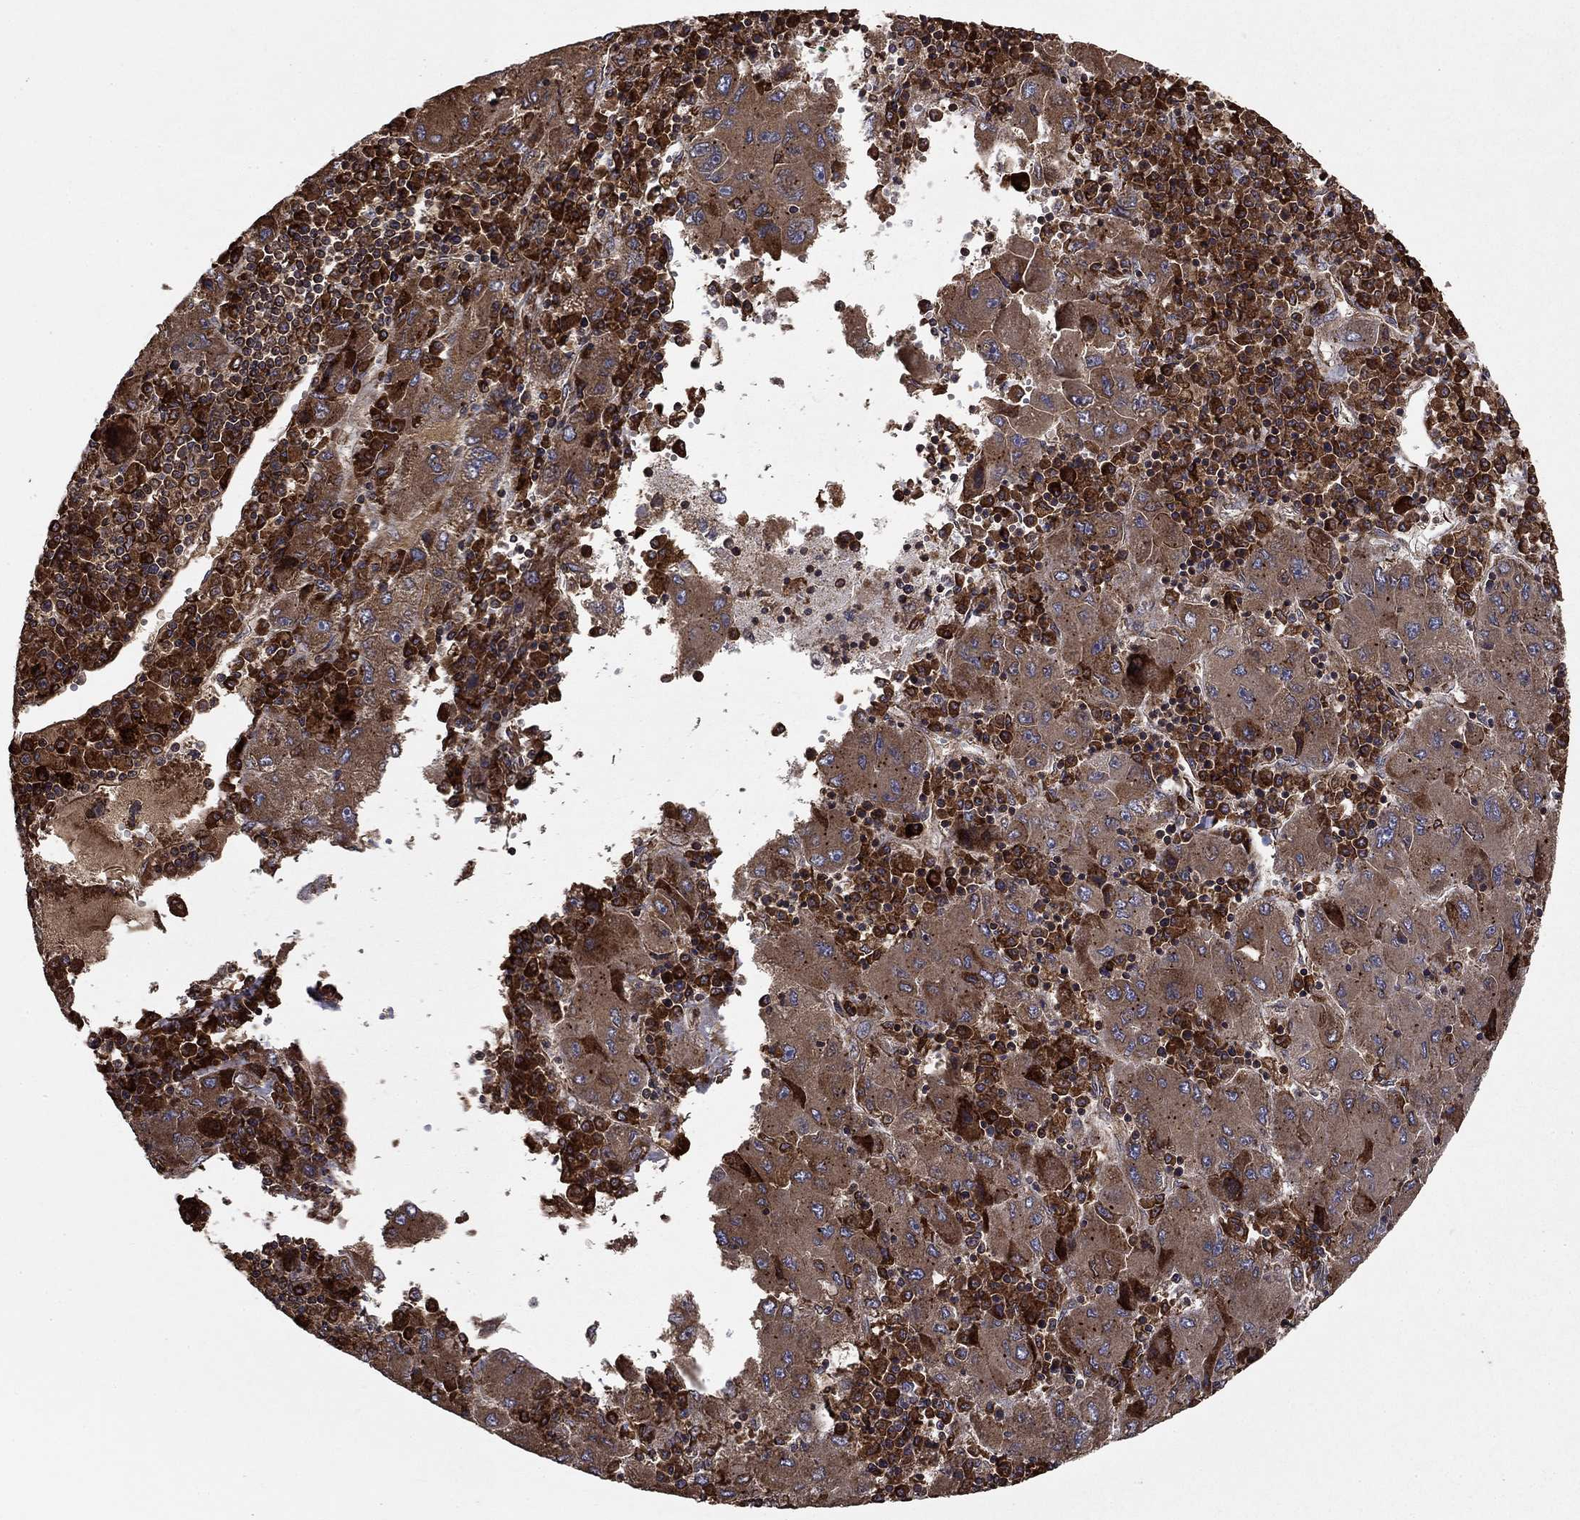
{"staining": {"intensity": "moderate", "quantity": "25%-75%", "location": "cytoplasmic/membranous"}, "tissue": "liver cancer", "cell_type": "Tumor cells", "image_type": "cancer", "snomed": [{"axis": "morphology", "description": "Carcinoma, Hepatocellular, NOS"}, {"axis": "topography", "description": "Liver"}], "caption": "Moderate cytoplasmic/membranous staining for a protein is appreciated in approximately 25%-75% of tumor cells of liver cancer (hepatocellular carcinoma) using immunohistochemistry (IHC).", "gene": "BABAM2", "patient": {"sex": "male", "age": 75}}